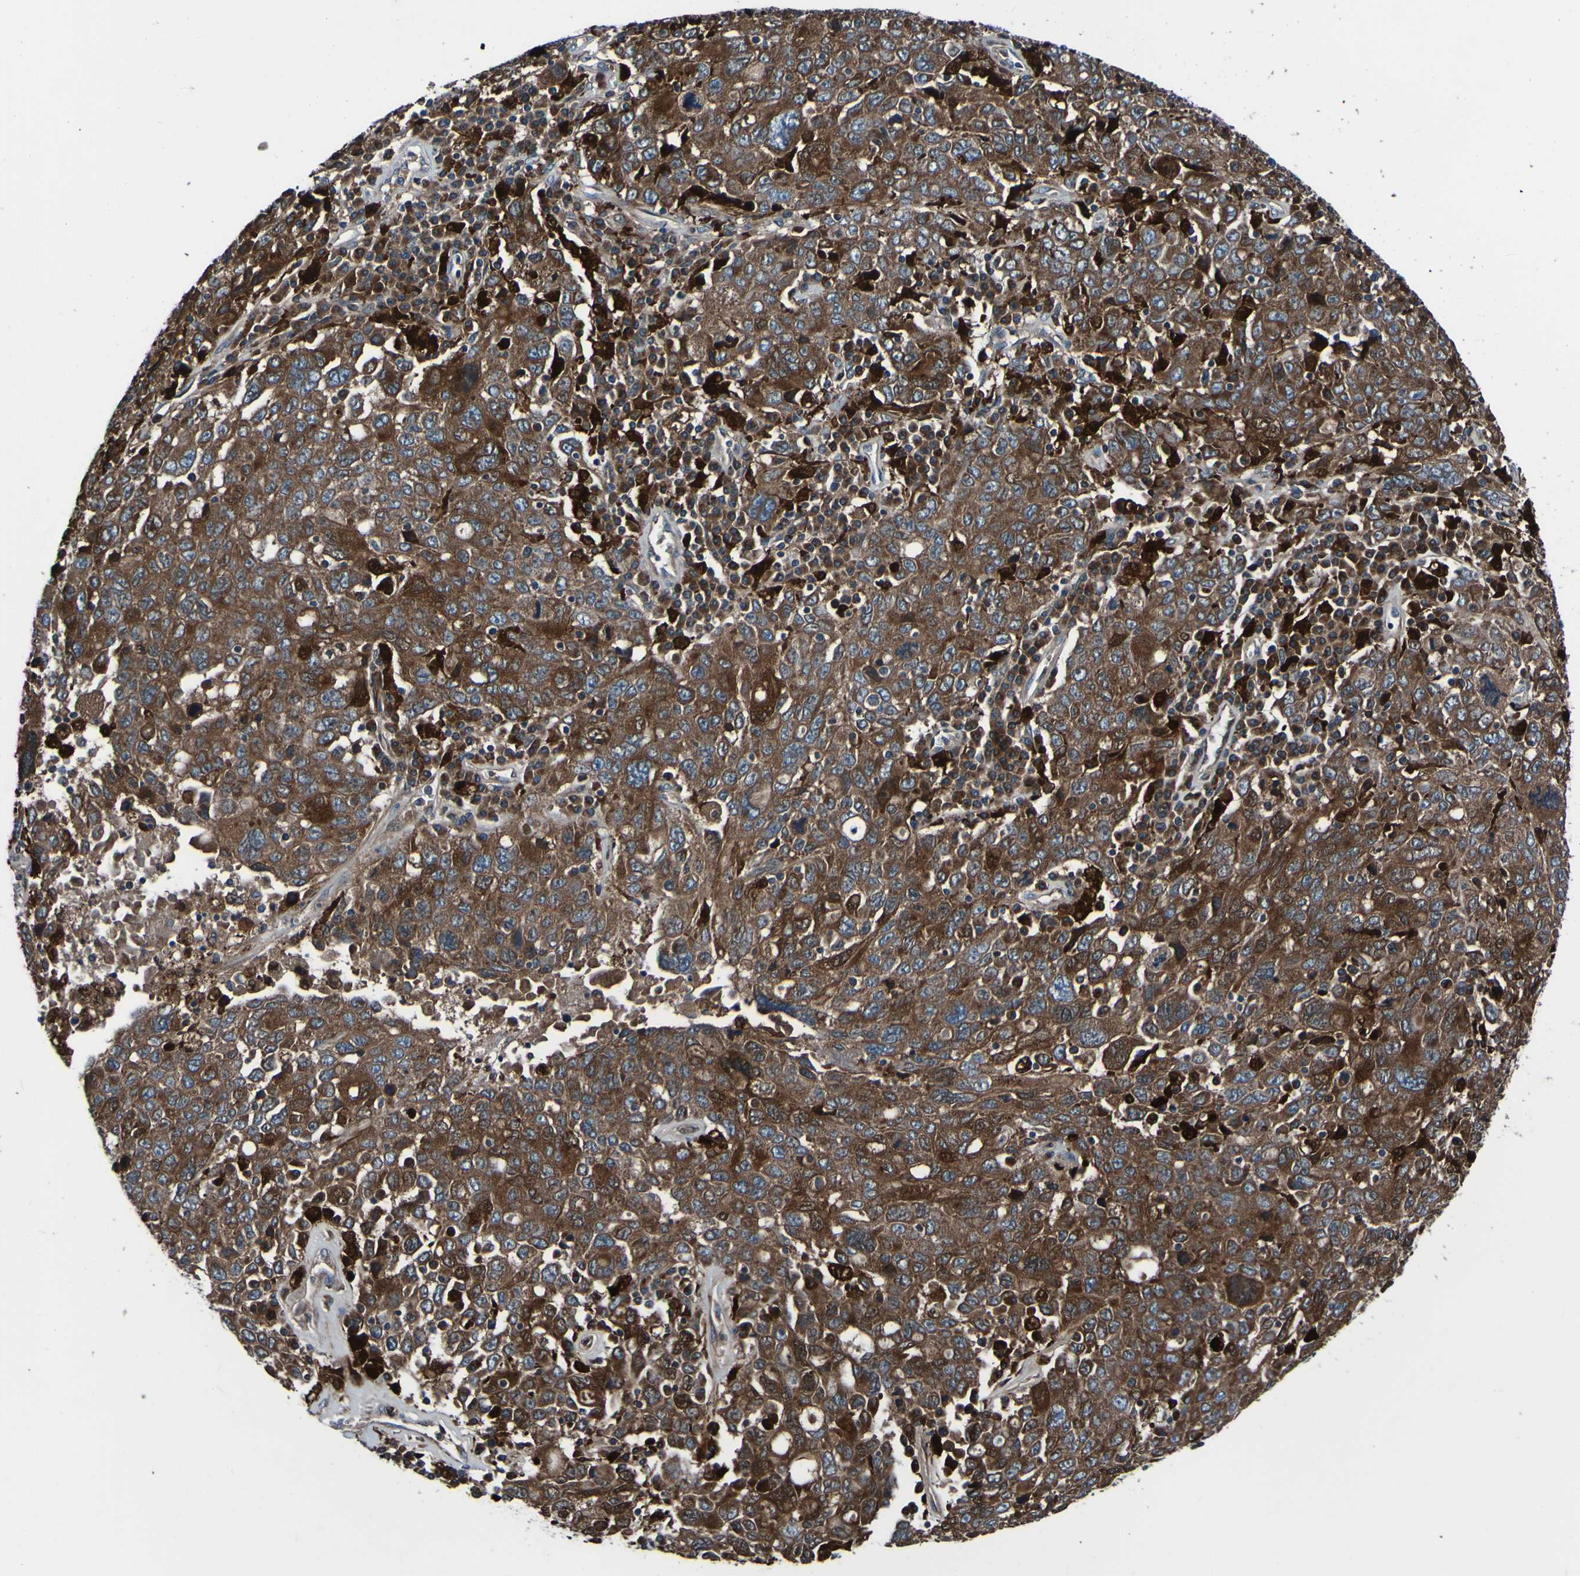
{"staining": {"intensity": "strong", "quantity": ">75%", "location": "cytoplasmic/membranous"}, "tissue": "ovarian cancer", "cell_type": "Tumor cells", "image_type": "cancer", "snomed": [{"axis": "morphology", "description": "Carcinoma, endometroid"}, {"axis": "topography", "description": "Ovary"}], "caption": "Brown immunohistochemical staining in human ovarian cancer exhibits strong cytoplasmic/membranous expression in about >75% of tumor cells.", "gene": "RAB5B", "patient": {"sex": "female", "age": 62}}